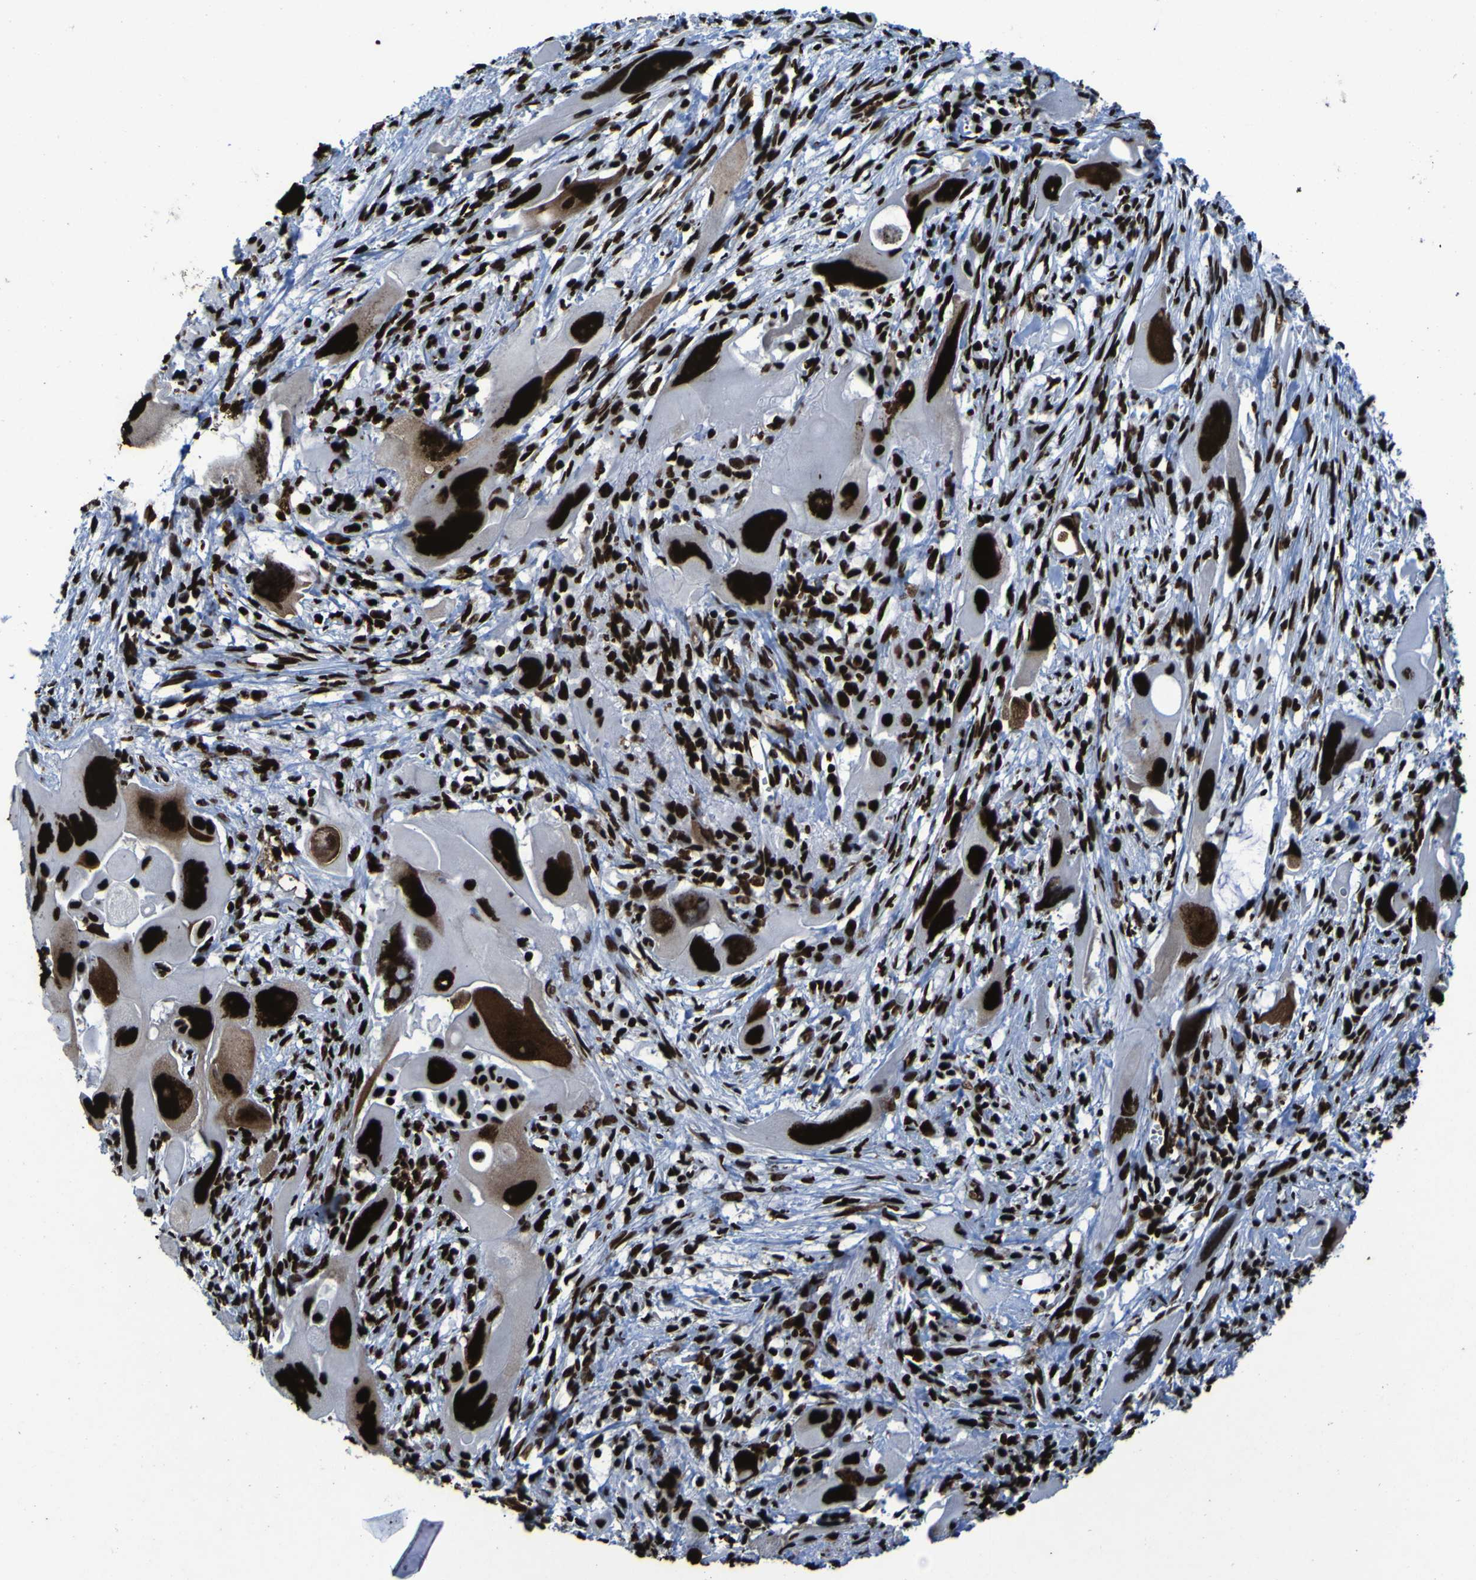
{"staining": {"intensity": "strong", "quantity": ">75%", "location": "nuclear"}, "tissue": "pancreatic cancer", "cell_type": "Tumor cells", "image_type": "cancer", "snomed": [{"axis": "morphology", "description": "Adenocarcinoma, NOS"}, {"axis": "topography", "description": "Pancreas"}], "caption": "A high-resolution image shows immunohistochemistry (IHC) staining of adenocarcinoma (pancreatic), which shows strong nuclear expression in approximately >75% of tumor cells.", "gene": "NPM1", "patient": {"sex": "male", "age": 73}}